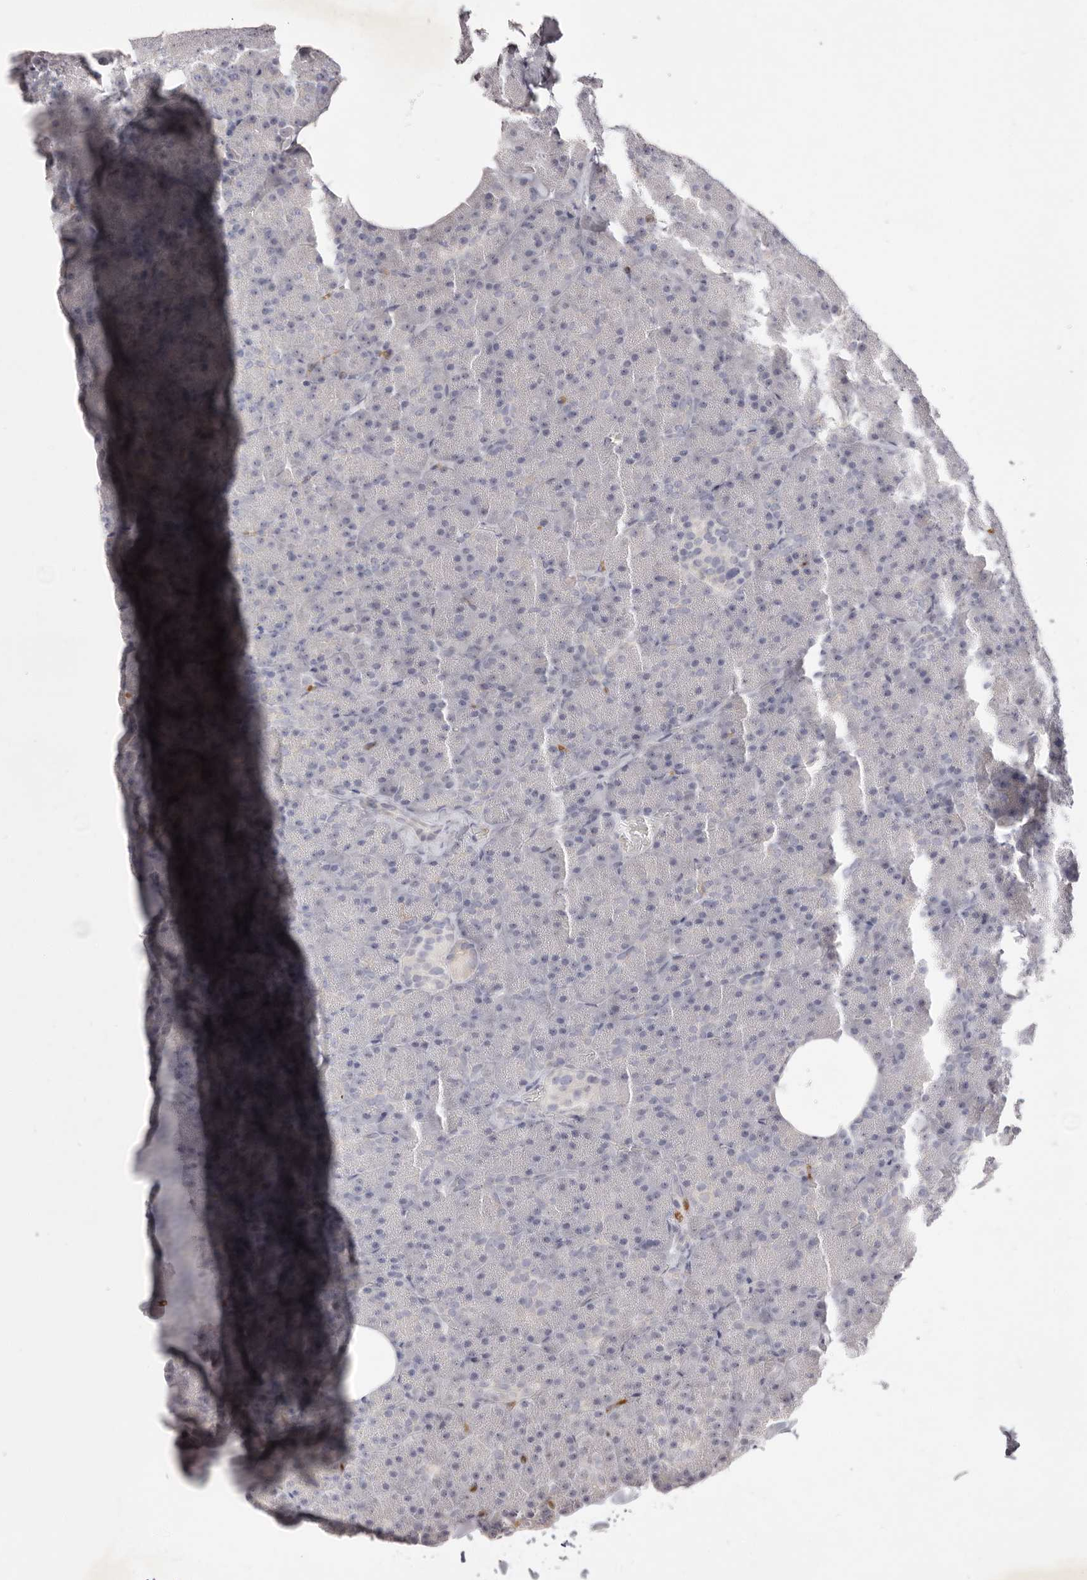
{"staining": {"intensity": "negative", "quantity": "none", "location": "none"}, "tissue": "pancreas", "cell_type": "Exocrine glandular cells", "image_type": "normal", "snomed": [{"axis": "morphology", "description": "Normal tissue, NOS"}, {"axis": "topography", "description": "Pancreas"}], "caption": "A high-resolution micrograph shows immunohistochemistry (IHC) staining of benign pancreas, which displays no significant positivity in exocrine glandular cells. Brightfield microscopy of immunohistochemistry stained with DAB (brown) and hematoxylin (blue), captured at high magnification.", "gene": "GPR84", "patient": {"sex": "female", "age": 35}}